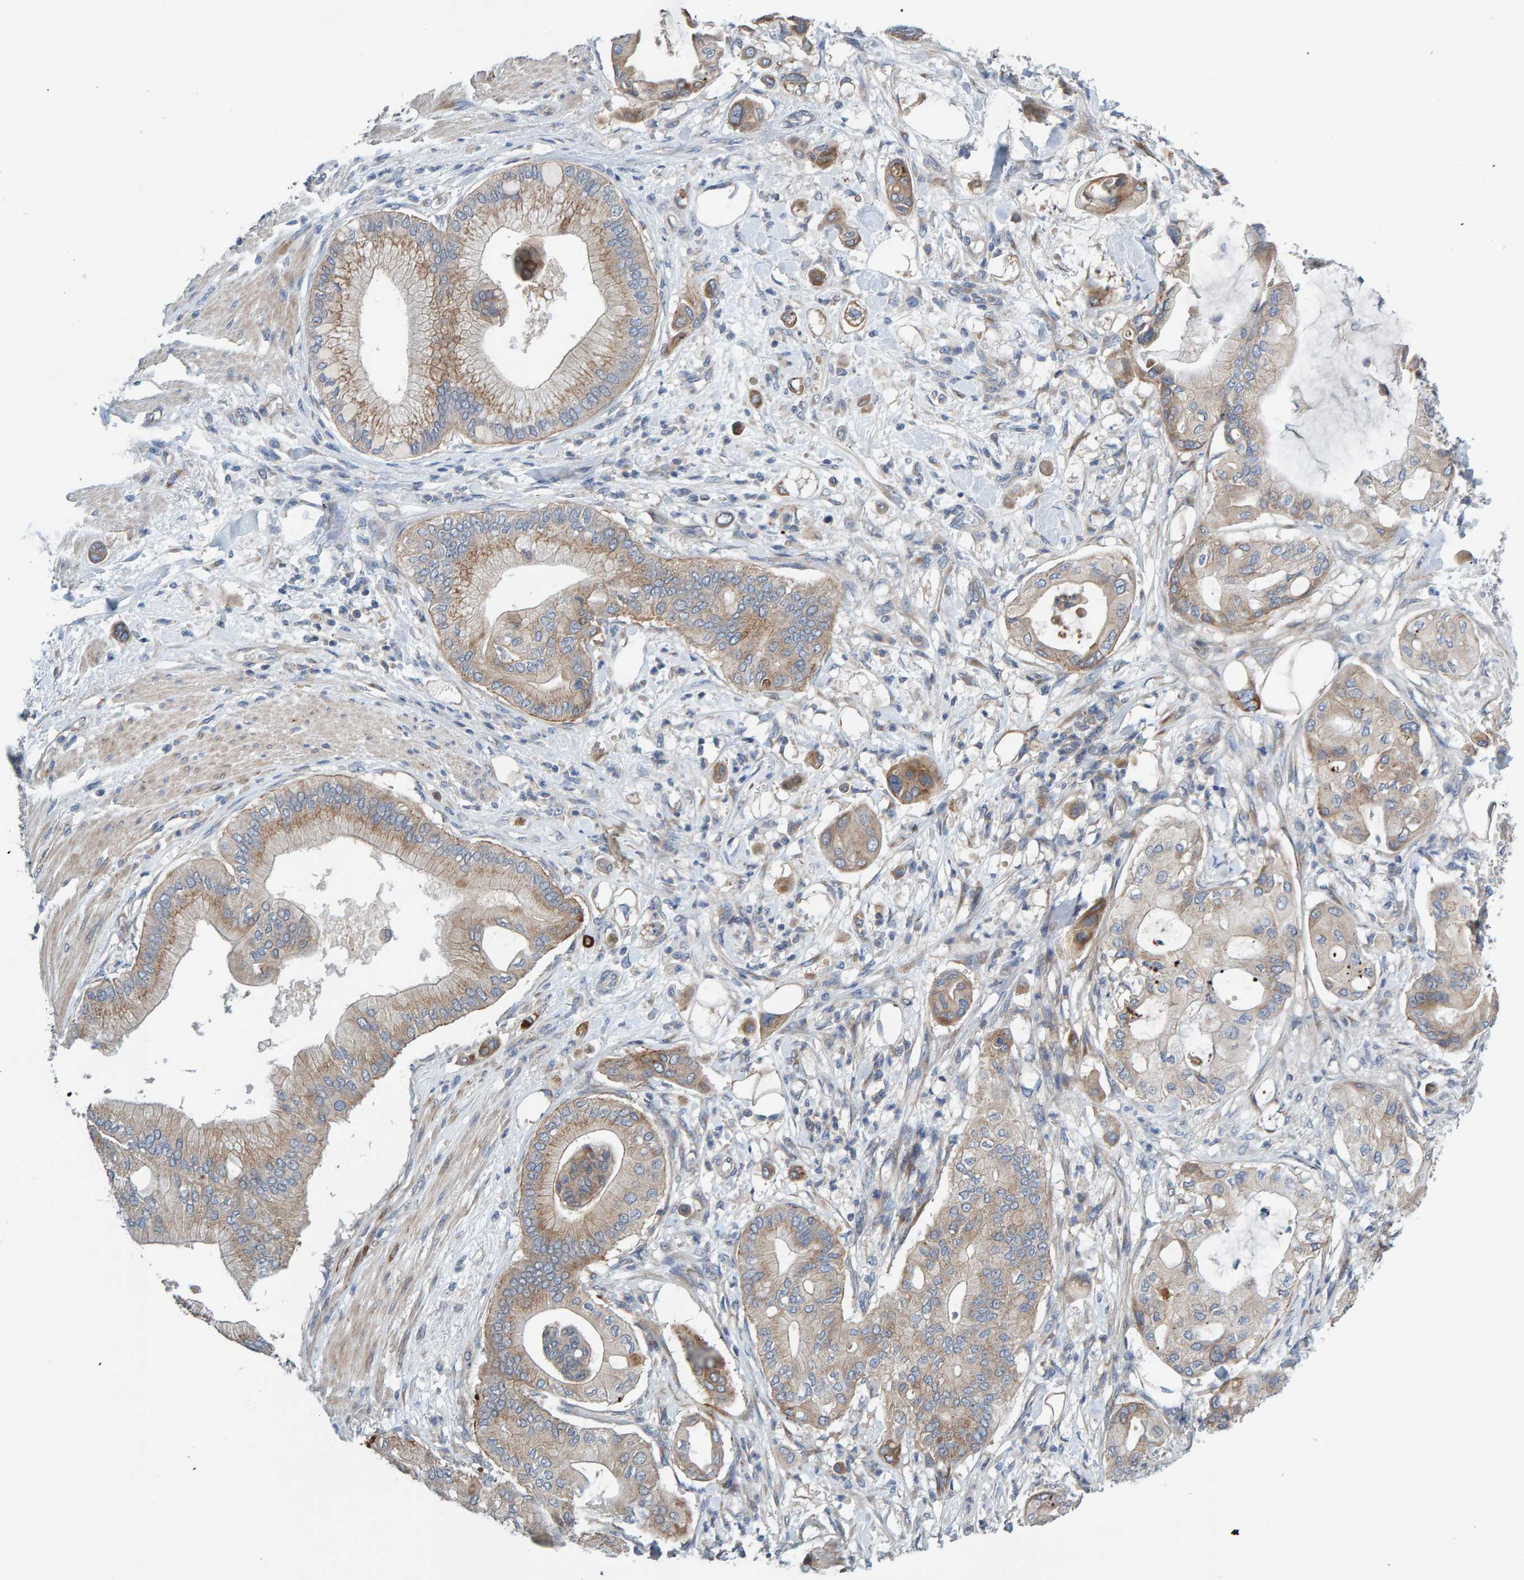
{"staining": {"intensity": "weak", "quantity": ">75%", "location": "cytoplasmic/membranous"}, "tissue": "pancreatic cancer", "cell_type": "Tumor cells", "image_type": "cancer", "snomed": [{"axis": "morphology", "description": "Adenocarcinoma, NOS"}, {"axis": "morphology", "description": "Adenocarcinoma, metastatic, NOS"}, {"axis": "topography", "description": "Lymph node"}, {"axis": "topography", "description": "Pancreas"}, {"axis": "topography", "description": "Duodenum"}], "caption": "Immunohistochemical staining of human metastatic adenocarcinoma (pancreatic) exhibits weak cytoplasmic/membranous protein positivity in about >75% of tumor cells. The protein is stained brown, and the nuclei are stained in blue (DAB IHC with brightfield microscopy, high magnification).", "gene": "CCM2", "patient": {"sex": "female", "age": 64}}